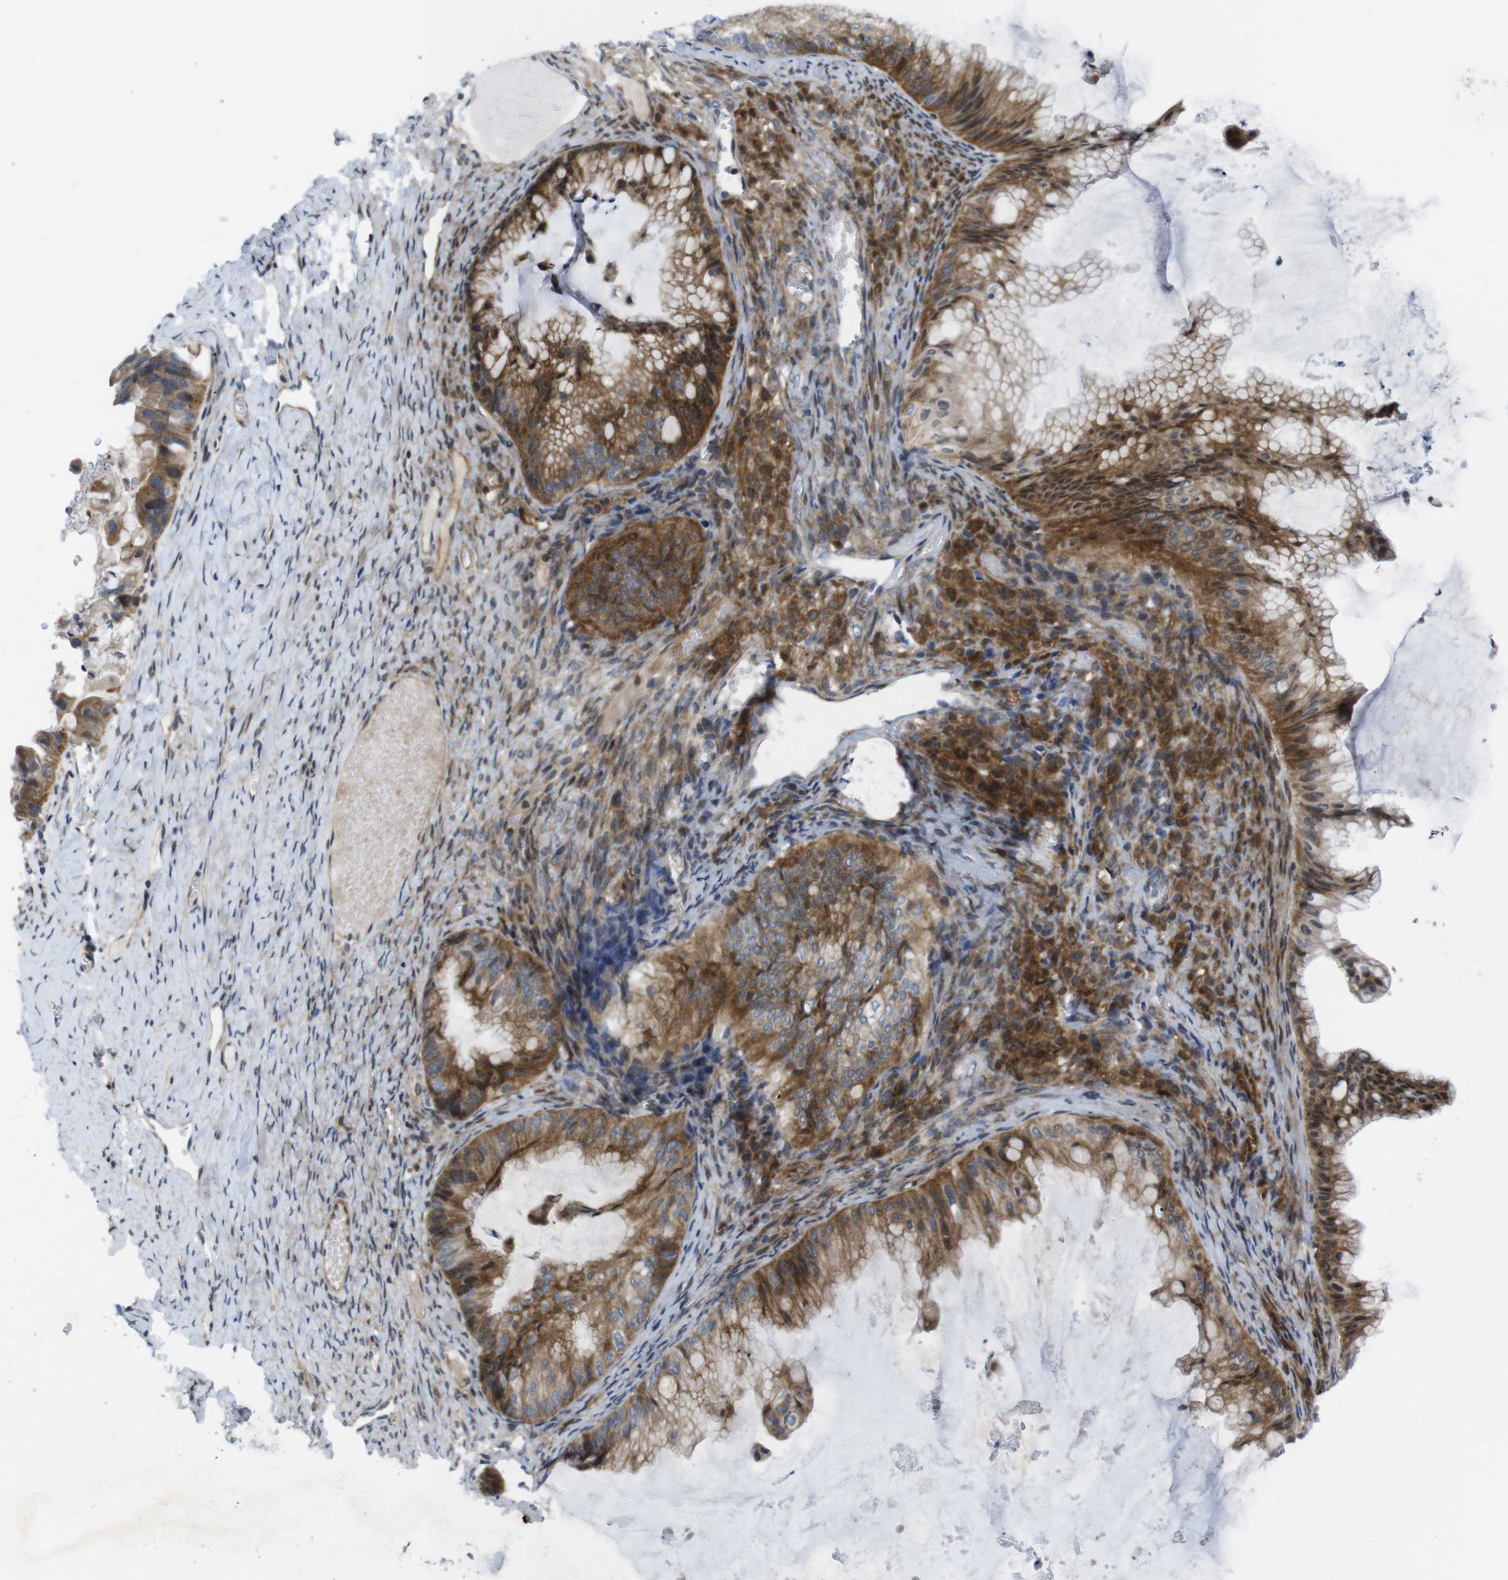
{"staining": {"intensity": "moderate", "quantity": ">75%", "location": "cytoplasmic/membranous,nuclear"}, "tissue": "ovarian cancer", "cell_type": "Tumor cells", "image_type": "cancer", "snomed": [{"axis": "morphology", "description": "Cystadenocarcinoma, mucinous, NOS"}, {"axis": "topography", "description": "Ovary"}], "caption": "The photomicrograph shows staining of ovarian cancer (mucinous cystadenocarcinoma), revealing moderate cytoplasmic/membranous and nuclear protein expression (brown color) within tumor cells.", "gene": "ROBO2", "patient": {"sex": "female", "age": 61}}